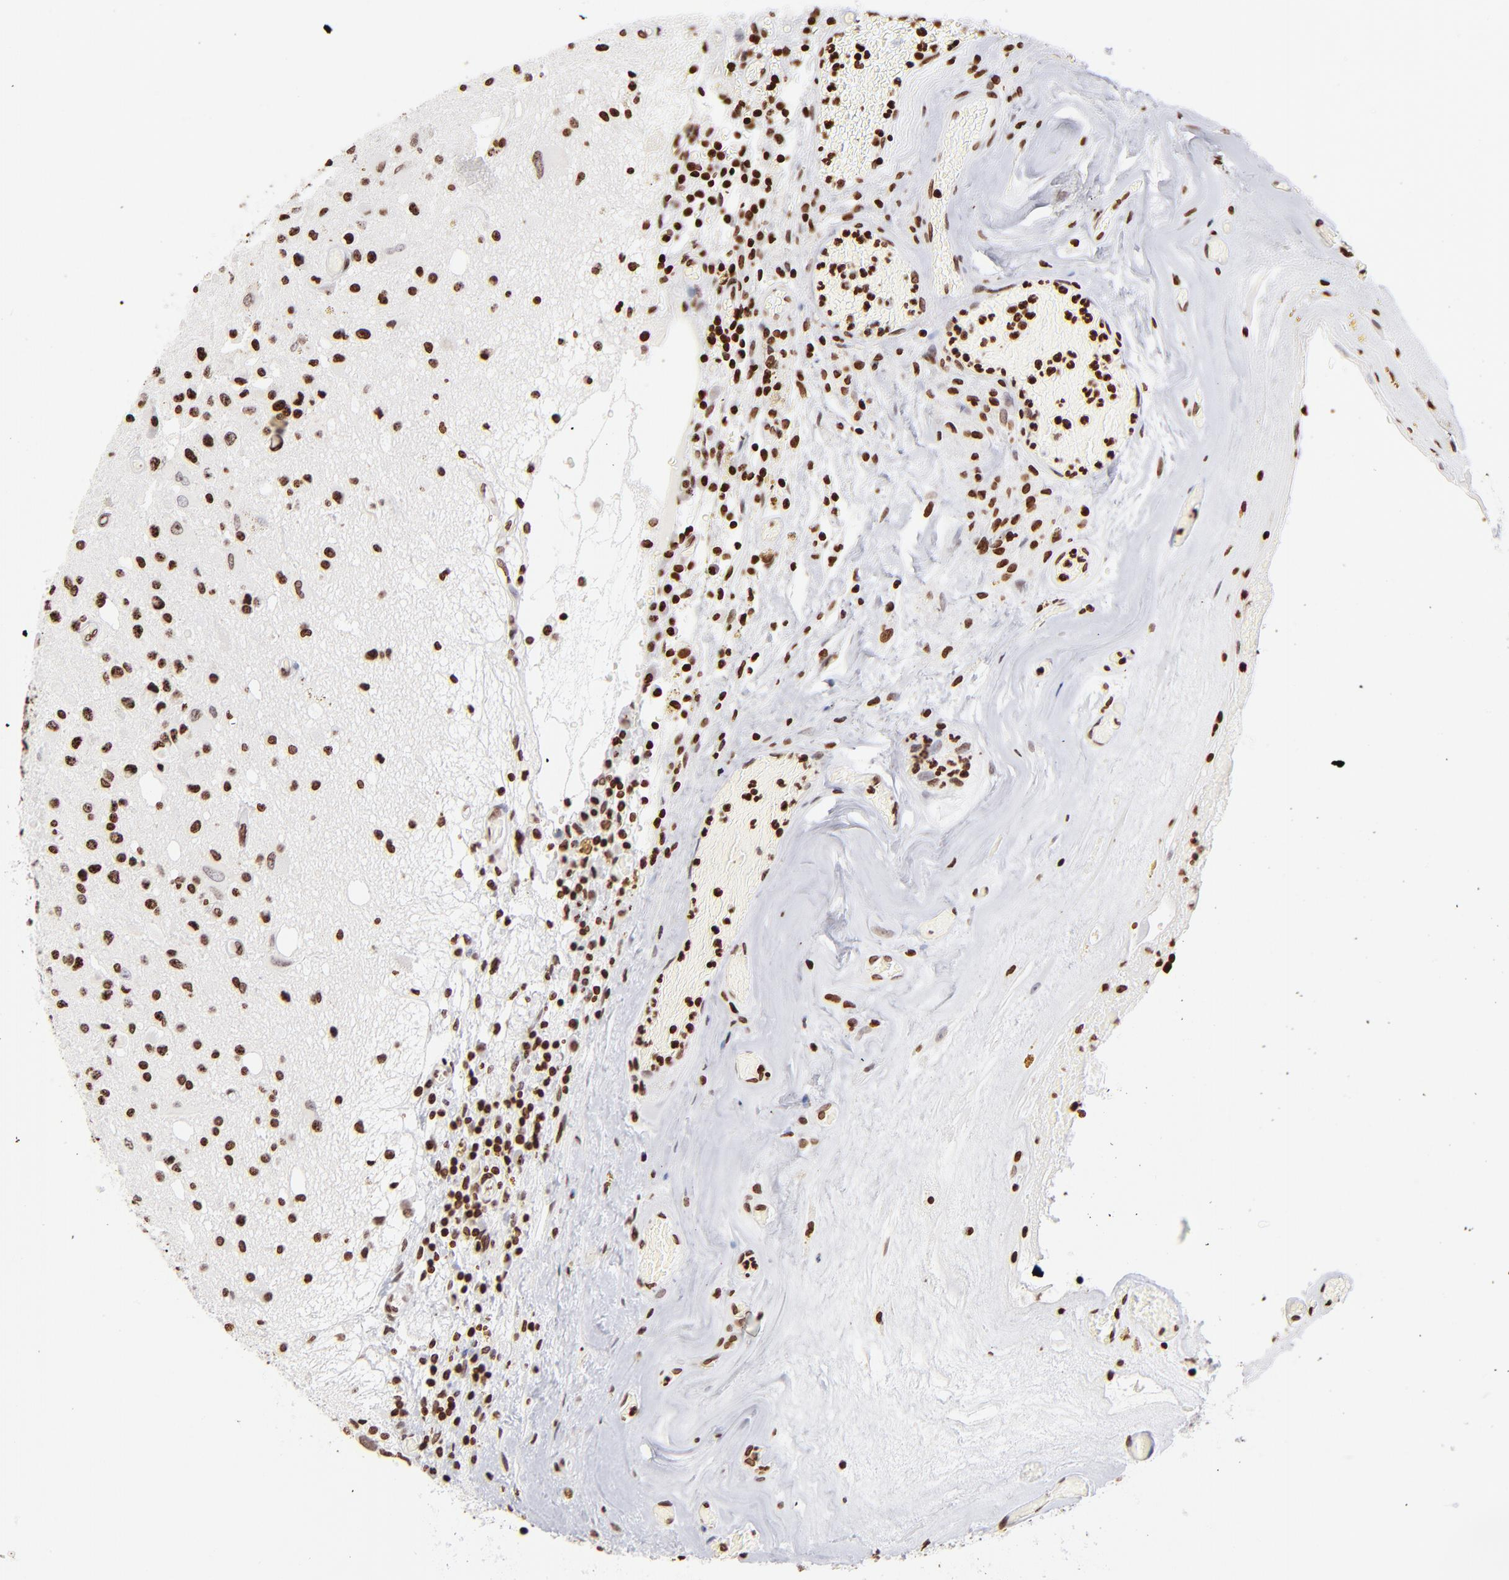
{"staining": {"intensity": "strong", "quantity": ">75%", "location": "nuclear"}, "tissue": "glioma", "cell_type": "Tumor cells", "image_type": "cancer", "snomed": [{"axis": "morphology", "description": "Glioma, malignant, Low grade"}, {"axis": "topography", "description": "Brain"}], "caption": "This image exhibits IHC staining of glioma, with high strong nuclear positivity in approximately >75% of tumor cells.", "gene": "RTL4", "patient": {"sex": "male", "age": 58}}